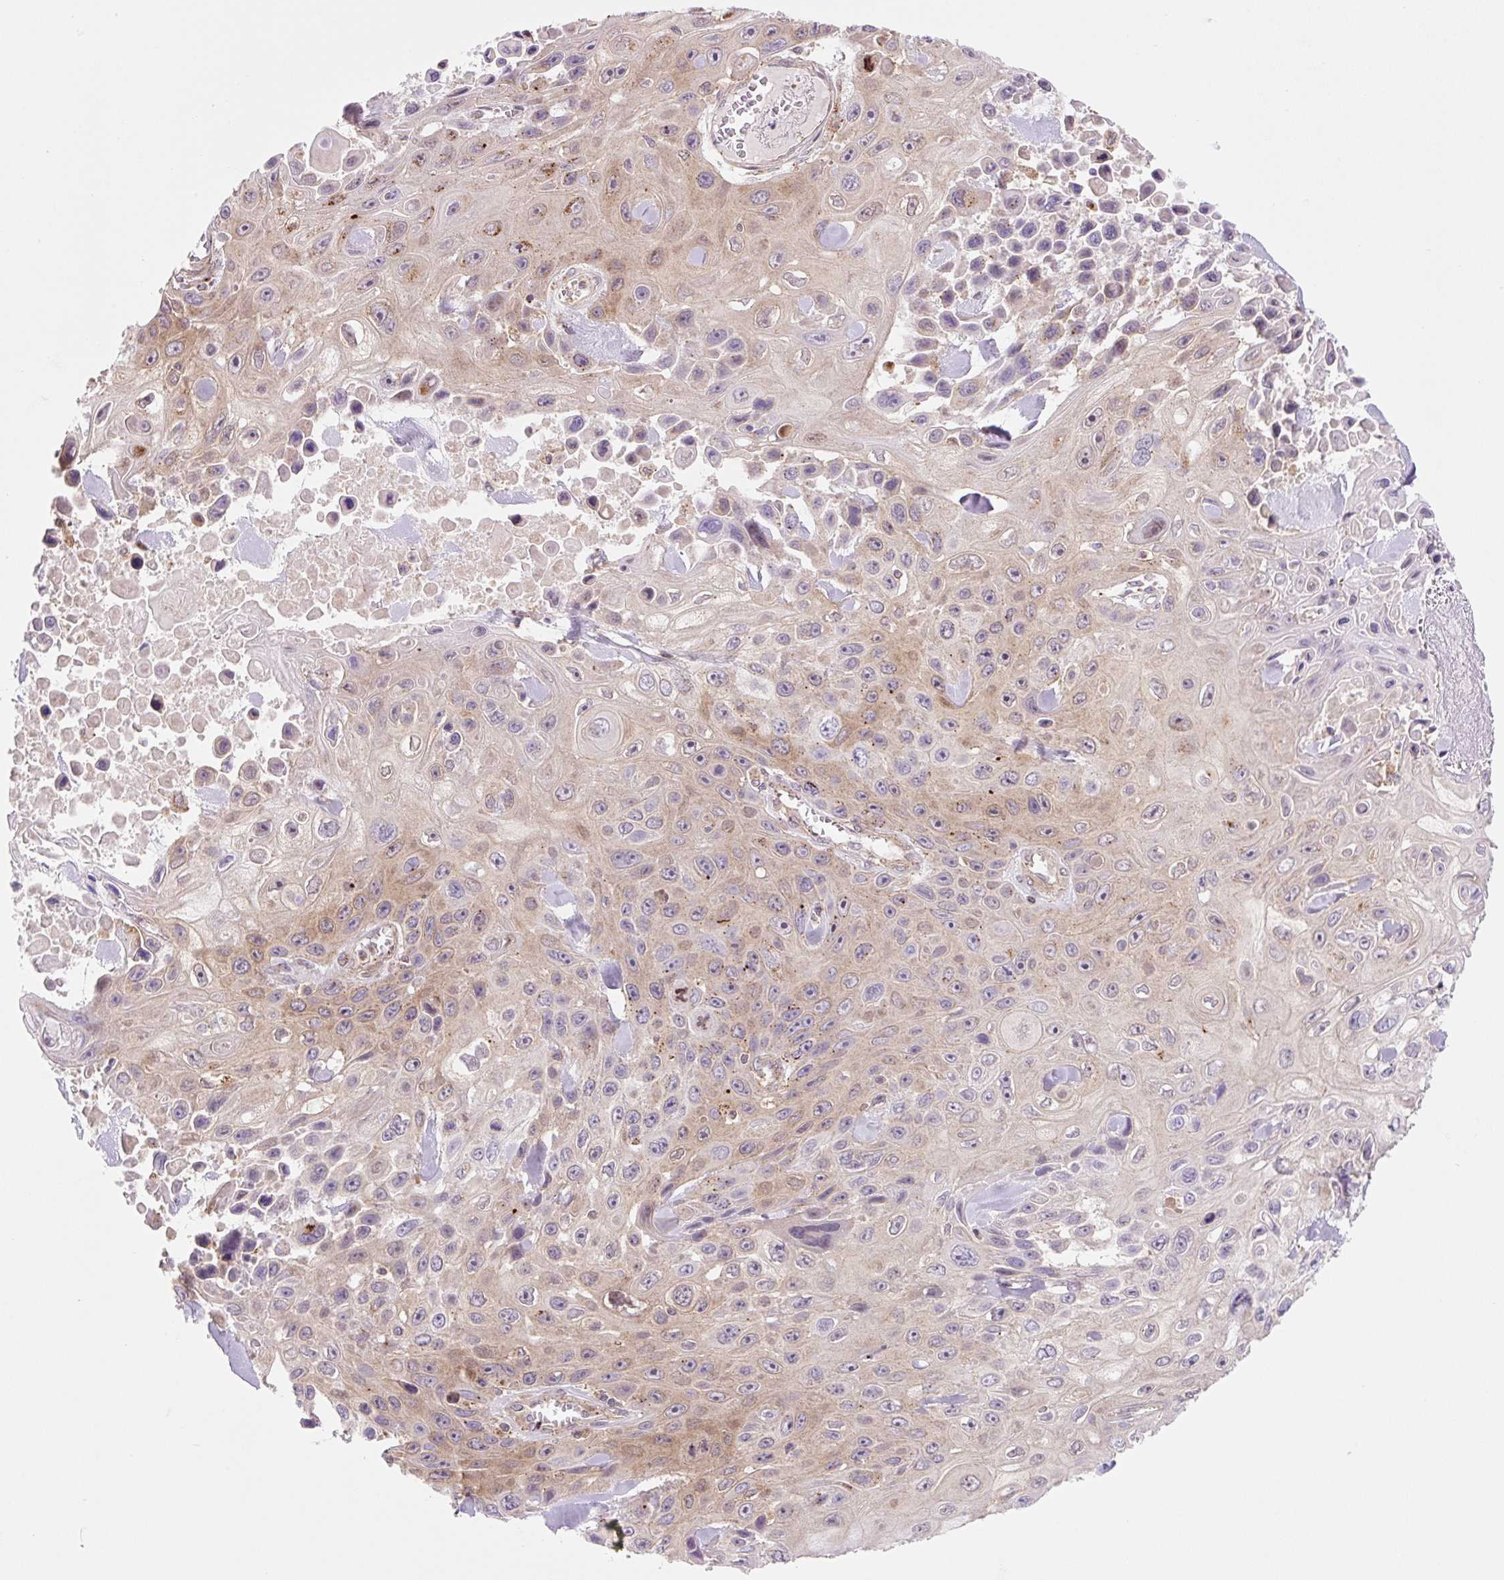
{"staining": {"intensity": "moderate", "quantity": "<25%", "location": "cytoplasmic/membranous"}, "tissue": "skin cancer", "cell_type": "Tumor cells", "image_type": "cancer", "snomed": [{"axis": "morphology", "description": "Squamous cell carcinoma, NOS"}, {"axis": "topography", "description": "Skin"}], "caption": "This photomicrograph displays immunohistochemistry staining of human squamous cell carcinoma (skin), with low moderate cytoplasmic/membranous staining in approximately <25% of tumor cells.", "gene": "VPS4A", "patient": {"sex": "male", "age": 82}}